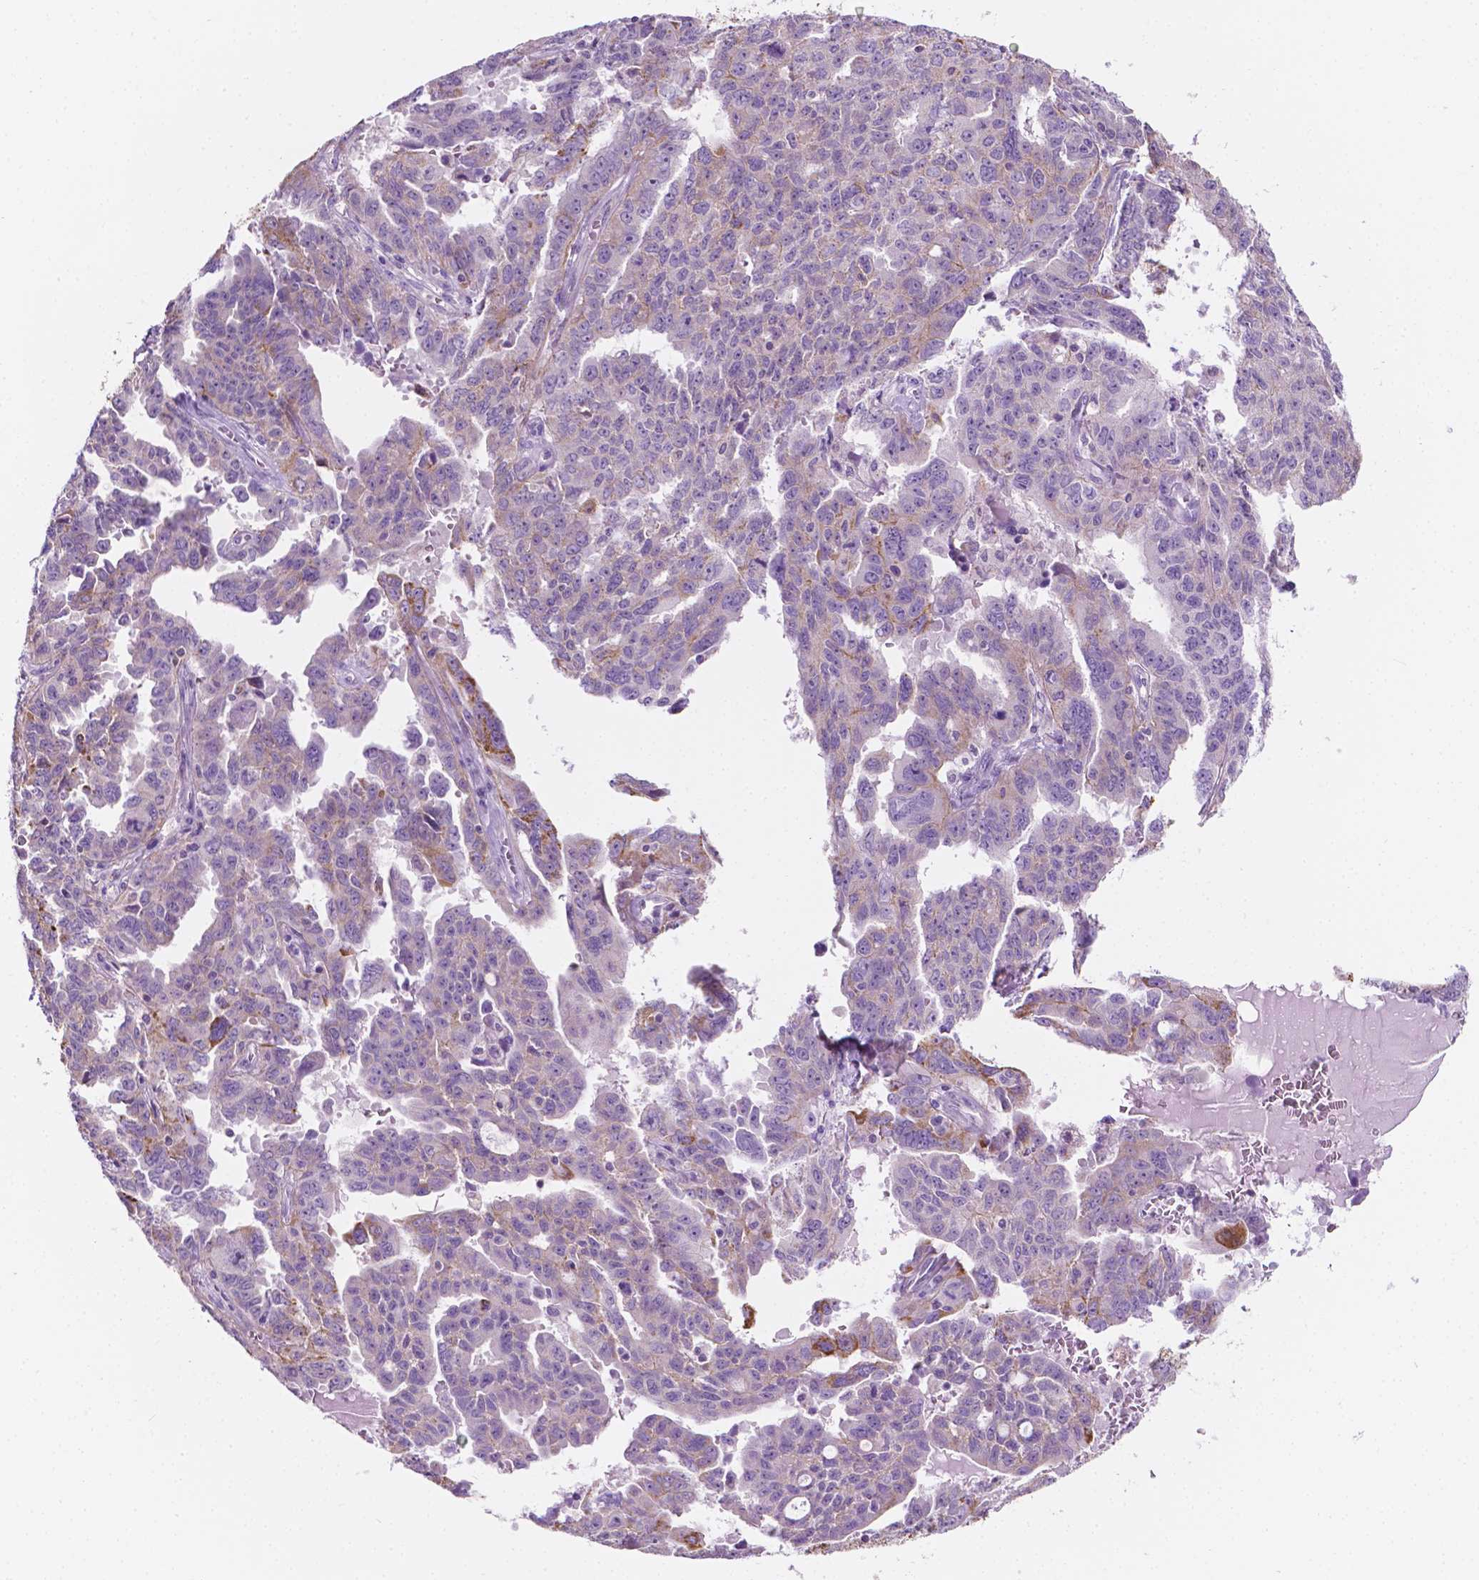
{"staining": {"intensity": "negative", "quantity": "none", "location": "none"}, "tissue": "ovarian cancer", "cell_type": "Tumor cells", "image_type": "cancer", "snomed": [{"axis": "morphology", "description": "Adenocarcinoma, NOS"}, {"axis": "morphology", "description": "Carcinoma, endometroid"}, {"axis": "topography", "description": "Ovary"}], "caption": "Photomicrograph shows no protein positivity in tumor cells of endometroid carcinoma (ovarian) tissue.", "gene": "NOS1AP", "patient": {"sex": "female", "age": 72}}